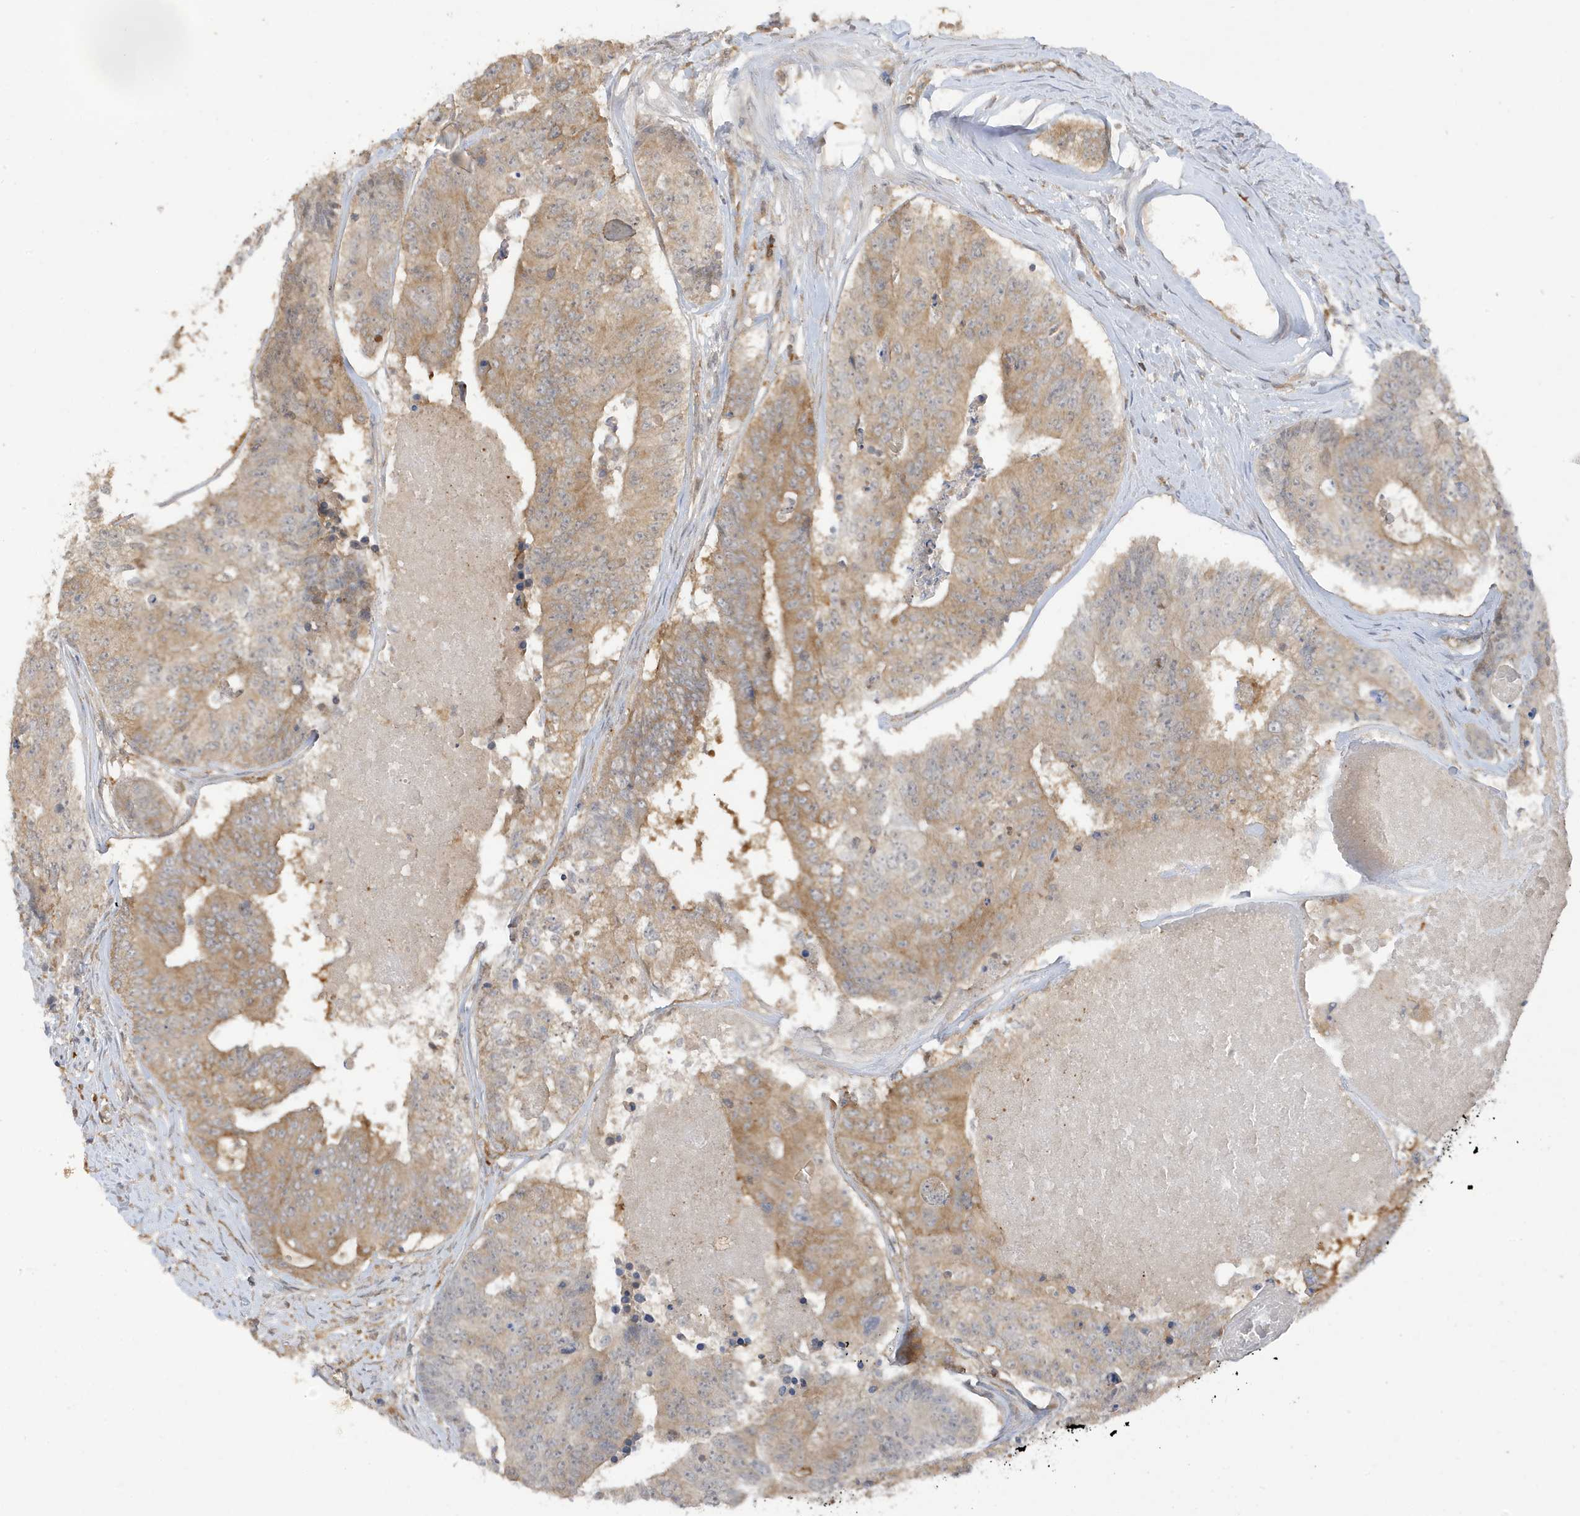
{"staining": {"intensity": "weak", "quantity": ">75%", "location": "cytoplasmic/membranous"}, "tissue": "colorectal cancer", "cell_type": "Tumor cells", "image_type": "cancer", "snomed": [{"axis": "morphology", "description": "Adenocarcinoma, NOS"}, {"axis": "topography", "description": "Colon"}], "caption": "Colorectal adenocarcinoma was stained to show a protein in brown. There is low levels of weak cytoplasmic/membranous expression in approximately >75% of tumor cells. The protein is stained brown, and the nuclei are stained in blue (DAB IHC with brightfield microscopy, high magnification).", "gene": "PHACTR2", "patient": {"sex": "female", "age": 67}}